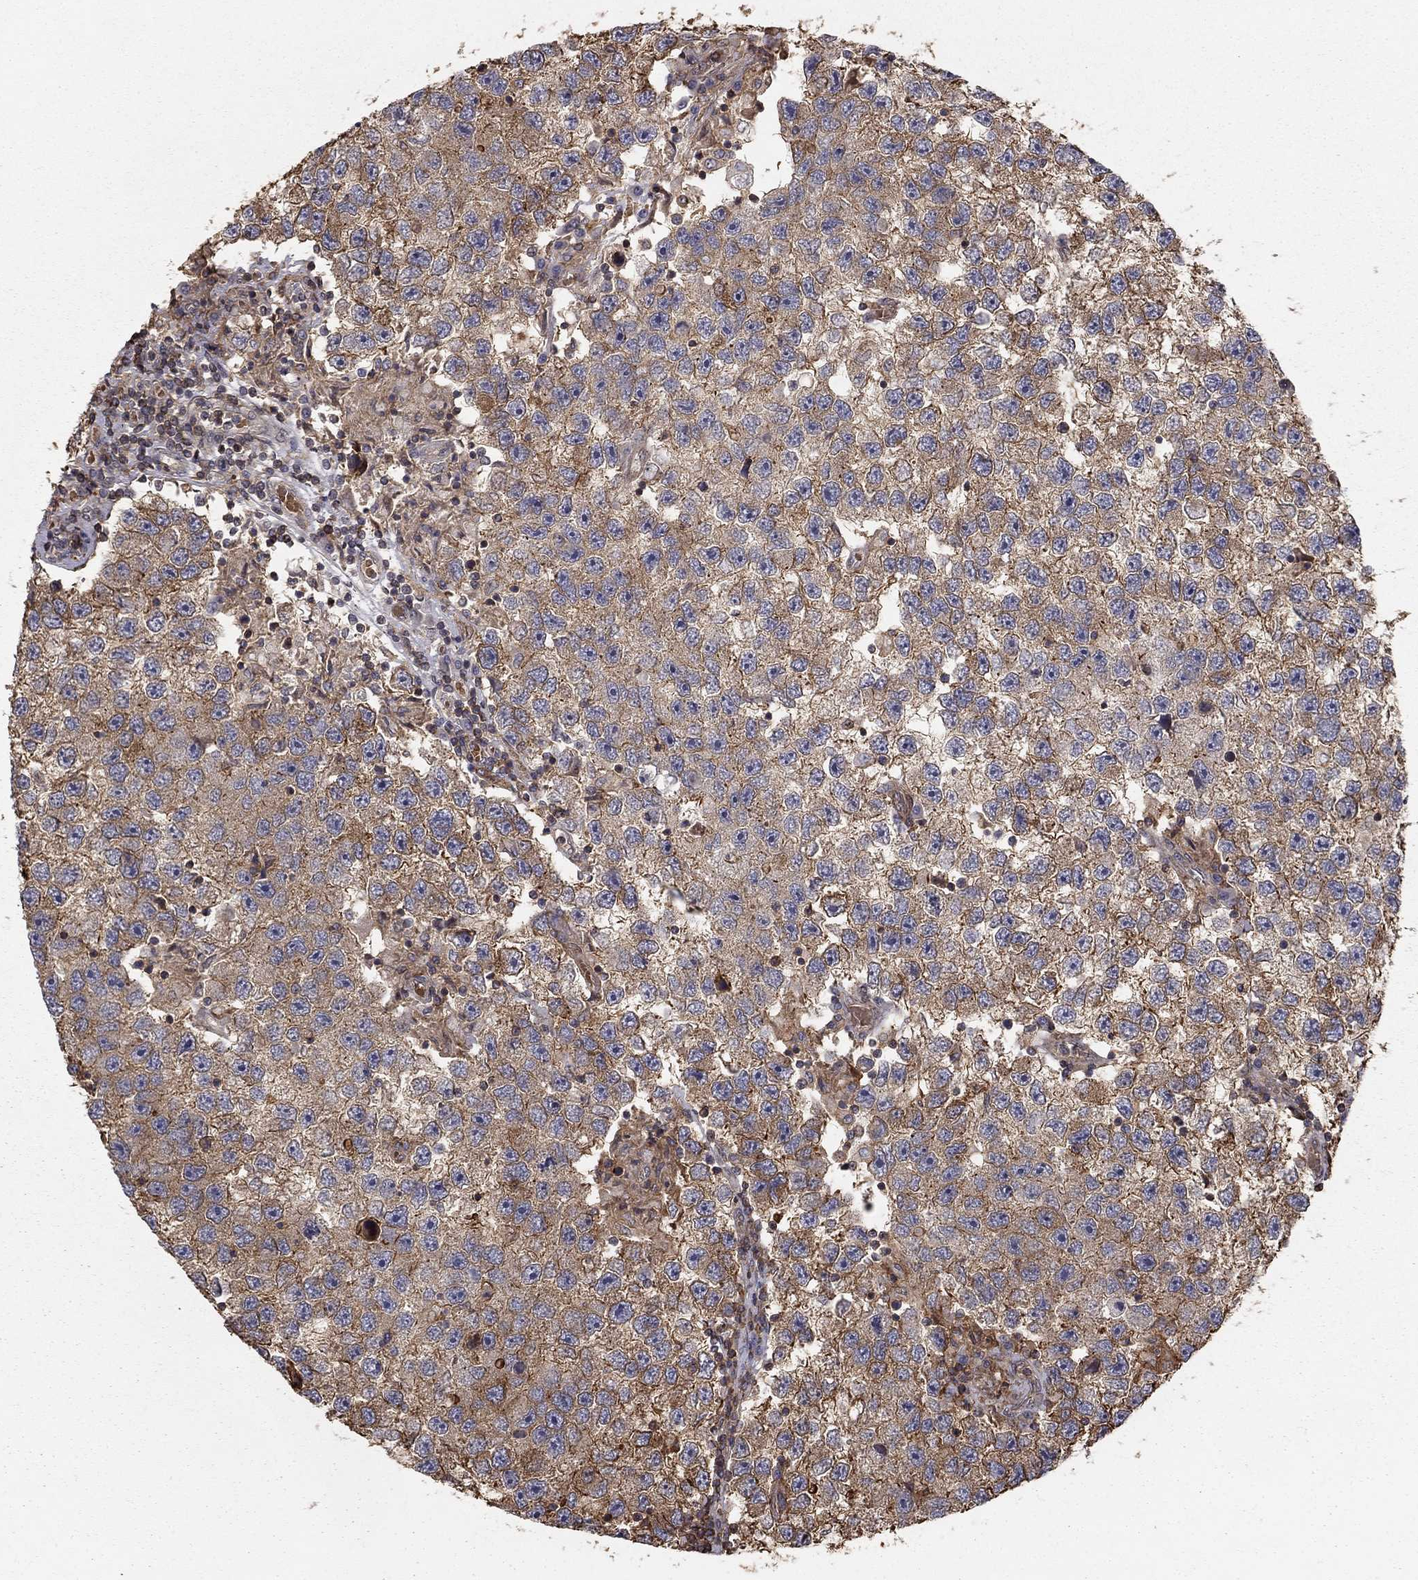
{"staining": {"intensity": "weak", "quantity": "<25%", "location": "cytoplasmic/membranous"}, "tissue": "testis cancer", "cell_type": "Tumor cells", "image_type": "cancer", "snomed": [{"axis": "morphology", "description": "Seminoma, NOS"}, {"axis": "topography", "description": "Testis"}], "caption": "Immunohistochemical staining of human testis cancer (seminoma) exhibits no significant positivity in tumor cells.", "gene": "HABP4", "patient": {"sex": "male", "age": 26}}